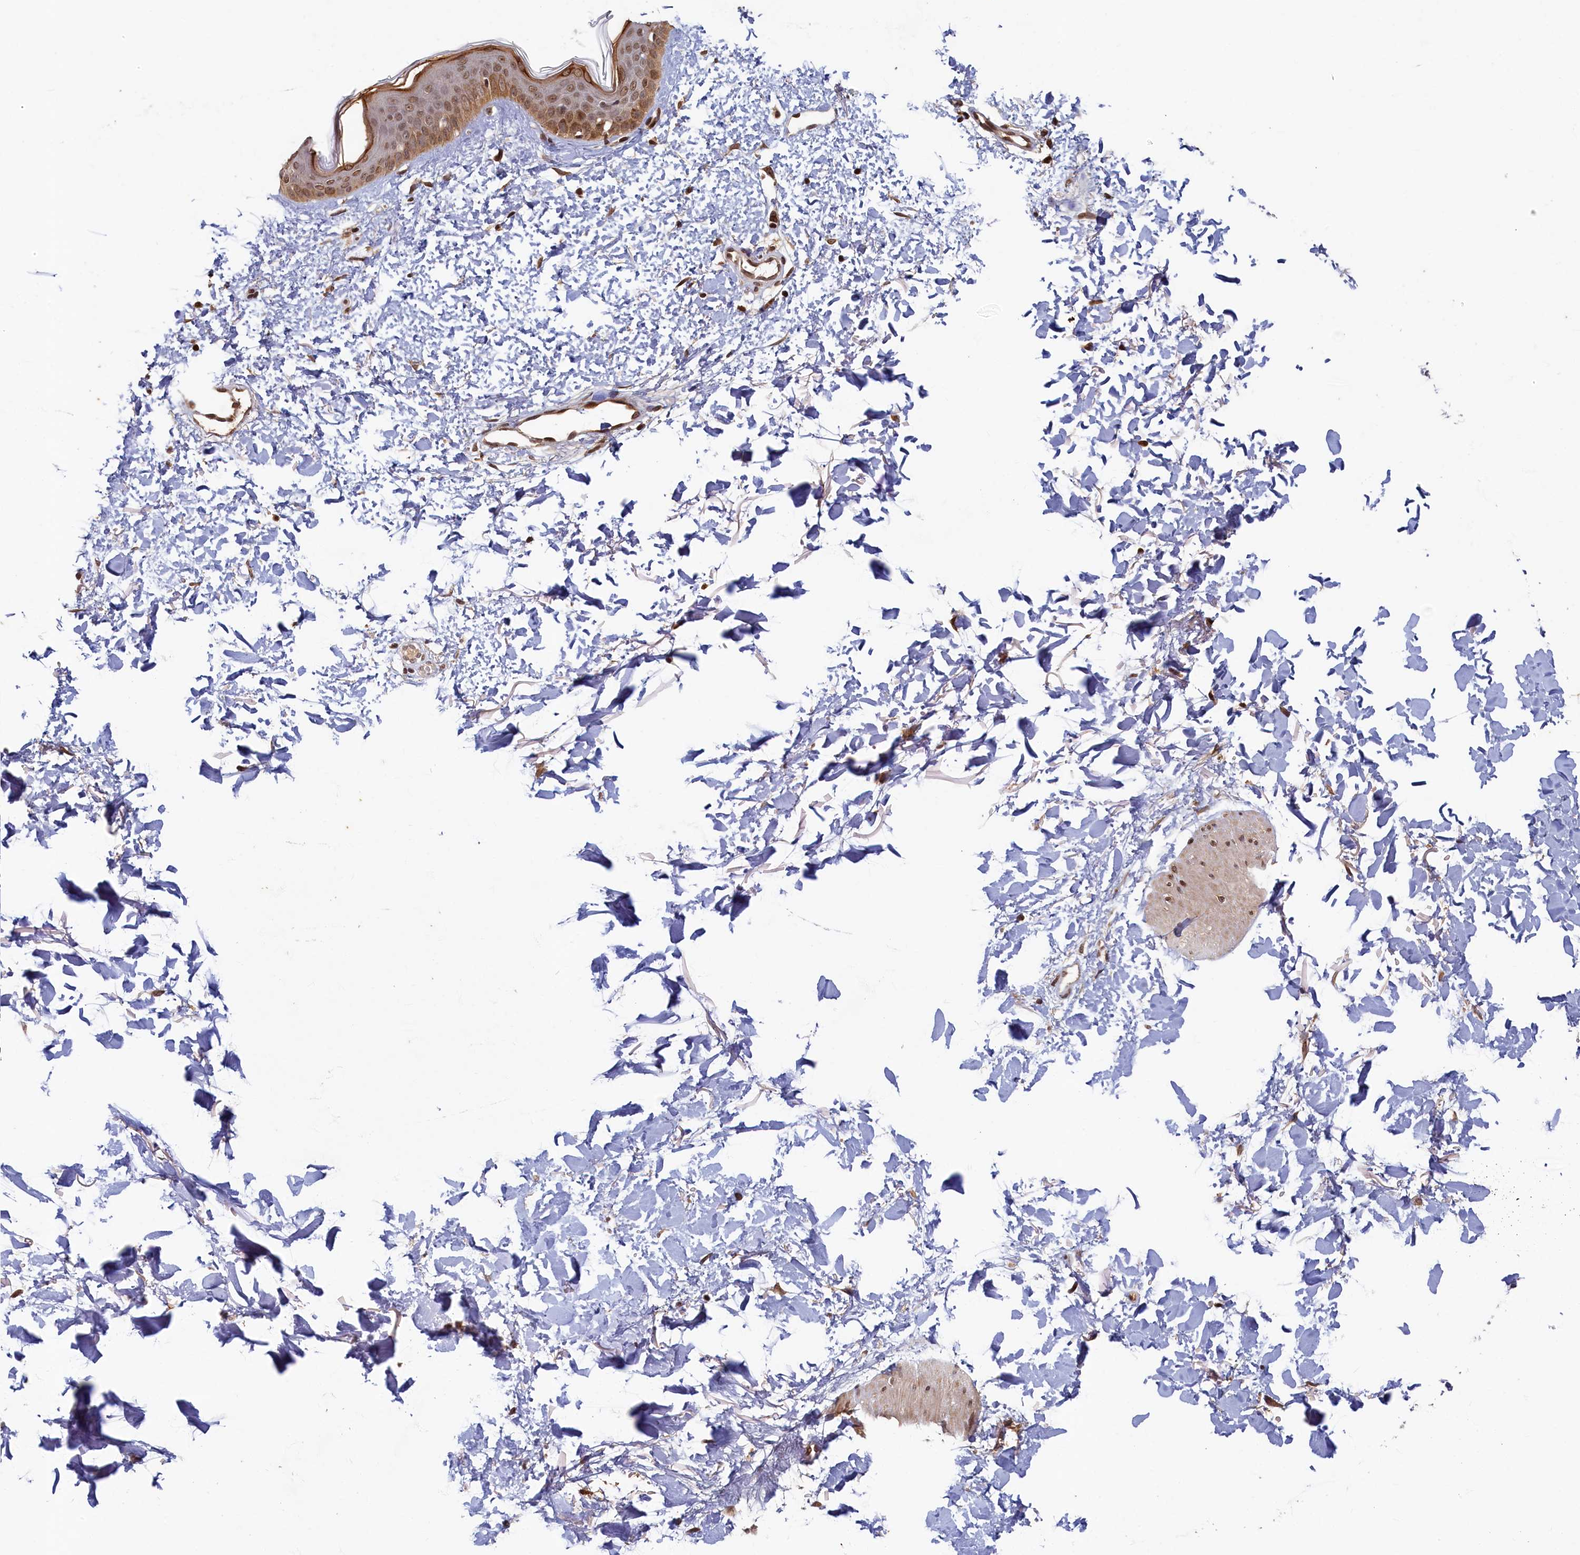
{"staining": {"intensity": "moderate", "quantity": ">75%", "location": "cytoplasmic/membranous,nuclear"}, "tissue": "skin", "cell_type": "Fibroblasts", "image_type": "normal", "snomed": [{"axis": "morphology", "description": "Normal tissue, NOS"}, {"axis": "topography", "description": "Skin"}], "caption": "Benign skin shows moderate cytoplasmic/membranous,nuclear expression in approximately >75% of fibroblasts, visualized by immunohistochemistry.", "gene": "CKAP2L", "patient": {"sex": "female", "age": 58}}